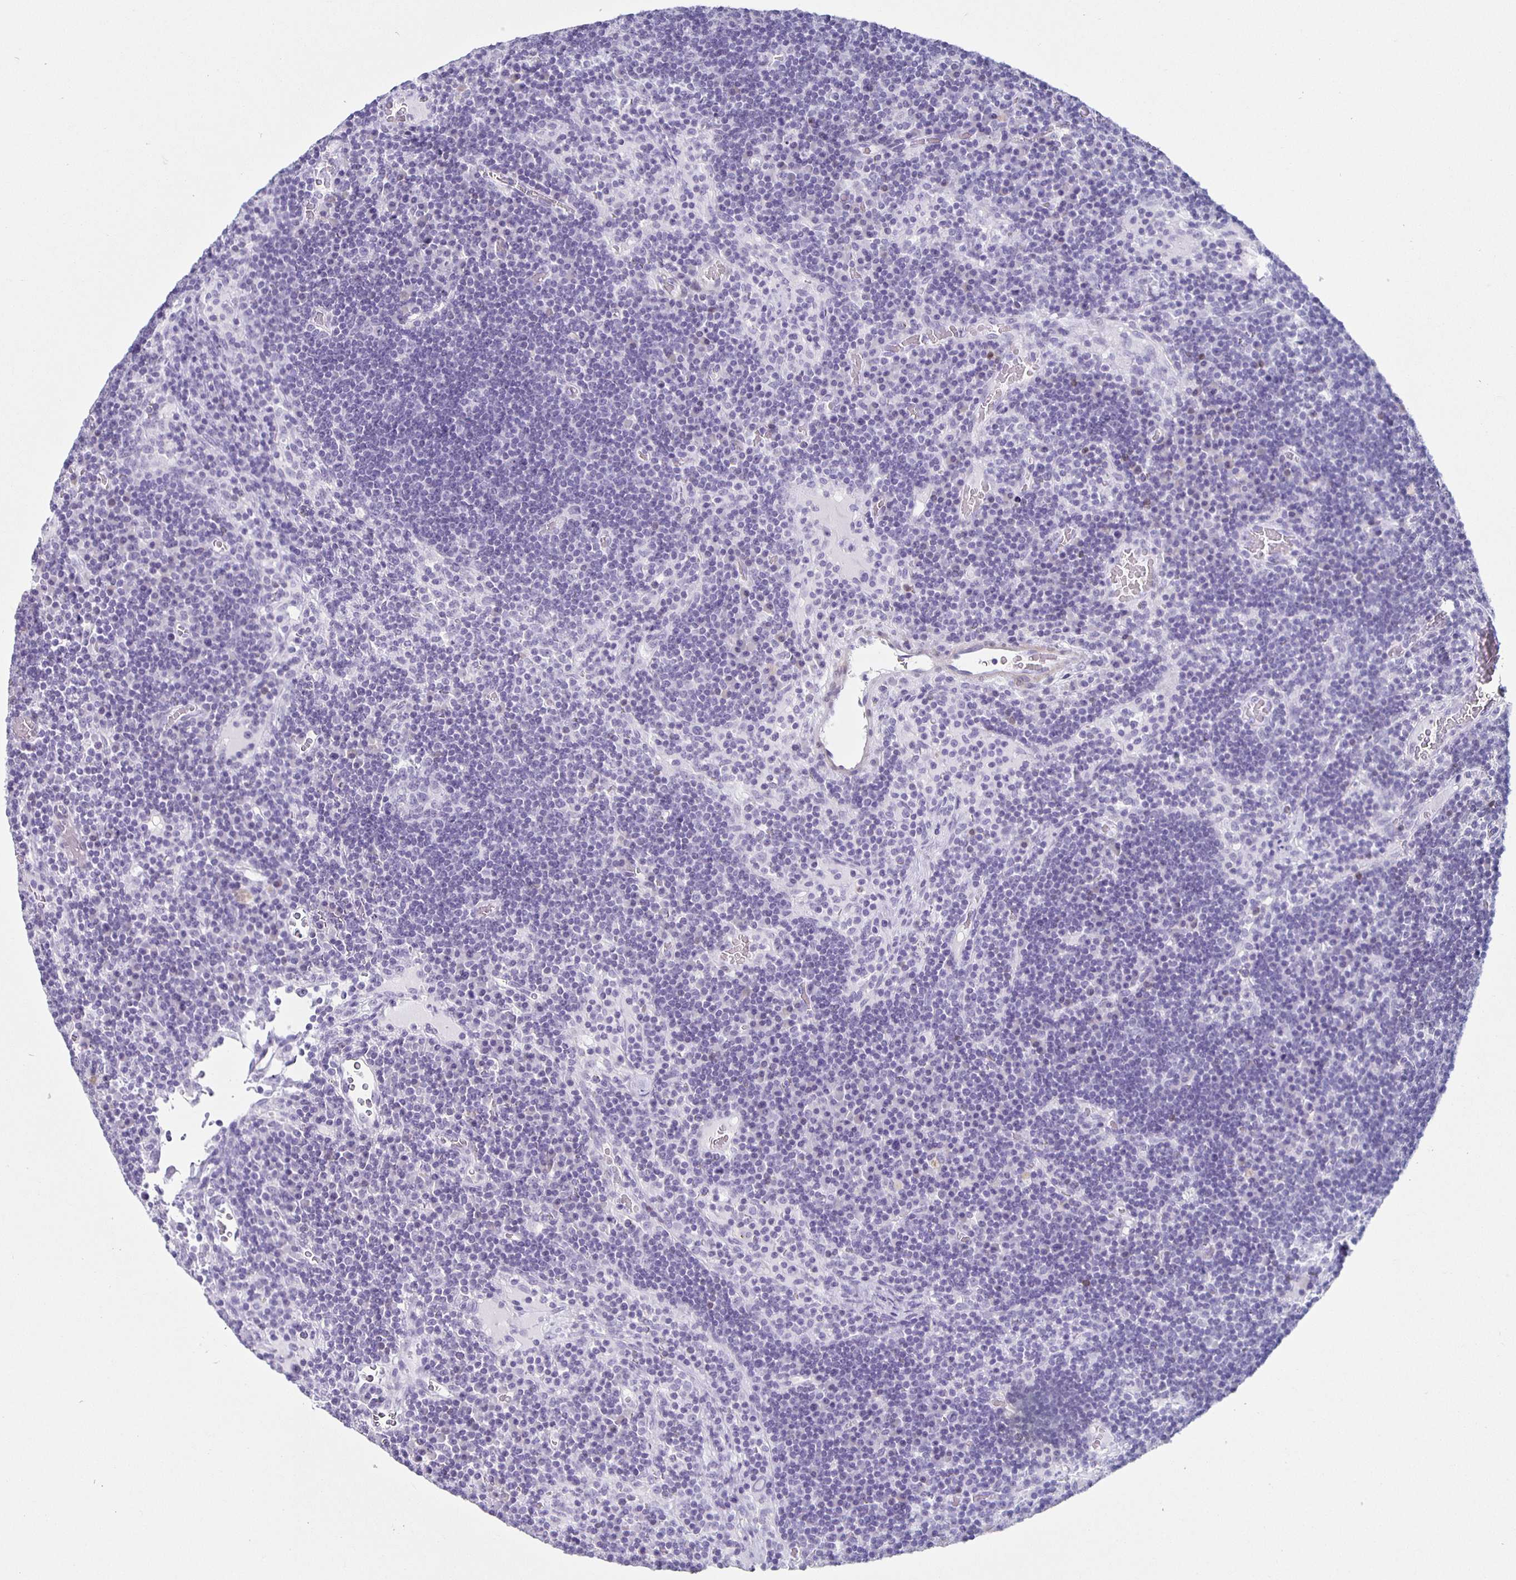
{"staining": {"intensity": "negative", "quantity": "none", "location": "none"}, "tissue": "lymph node", "cell_type": "Germinal center cells", "image_type": "normal", "snomed": [{"axis": "morphology", "description": "Normal tissue, NOS"}, {"axis": "topography", "description": "Lymph node"}], "caption": "Immunohistochemical staining of unremarkable lymph node displays no significant staining in germinal center cells. The staining is performed using DAB (3,3'-diaminobenzidine) brown chromogen with nuclei counter-stained in using hematoxylin.", "gene": "TPPP", "patient": {"sex": "male", "age": 67}}